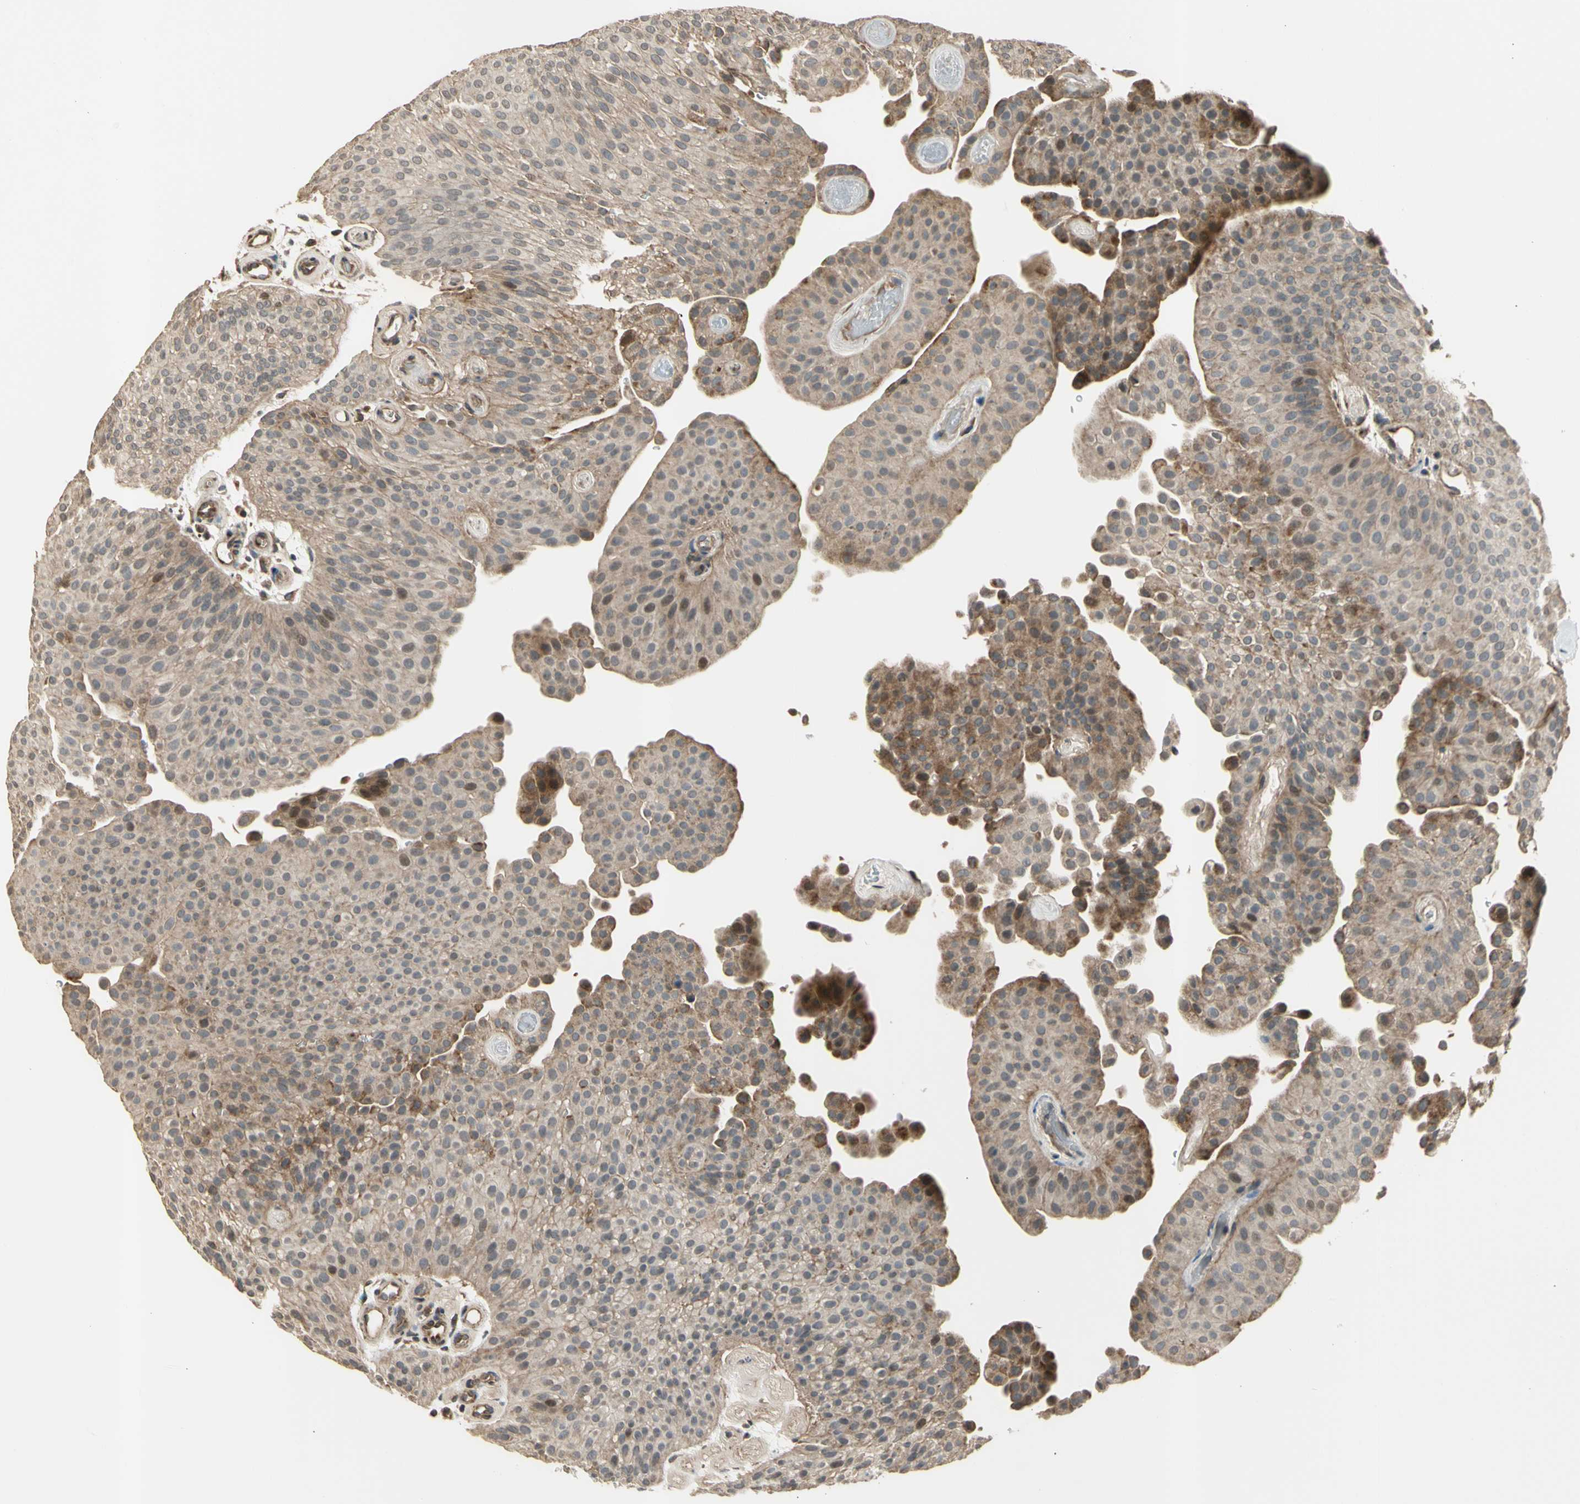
{"staining": {"intensity": "moderate", "quantity": "25%-75%", "location": "cytoplasmic/membranous"}, "tissue": "urothelial cancer", "cell_type": "Tumor cells", "image_type": "cancer", "snomed": [{"axis": "morphology", "description": "Urothelial carcinoma, Low grade"}, {"axis": "topography", "description": "Urinary bladder"}], "caption": "Immunohistochemistry (IHC) photomicrograph of low-grade urothelial carcinoma stained for a protein (brown), which shows medium levels of moderate cytoplasmic/membranous staining in approximately 25%-75% of tumor cells.", "gene": "EFNB2", "patient": {"sex": "female", "age": 60}}